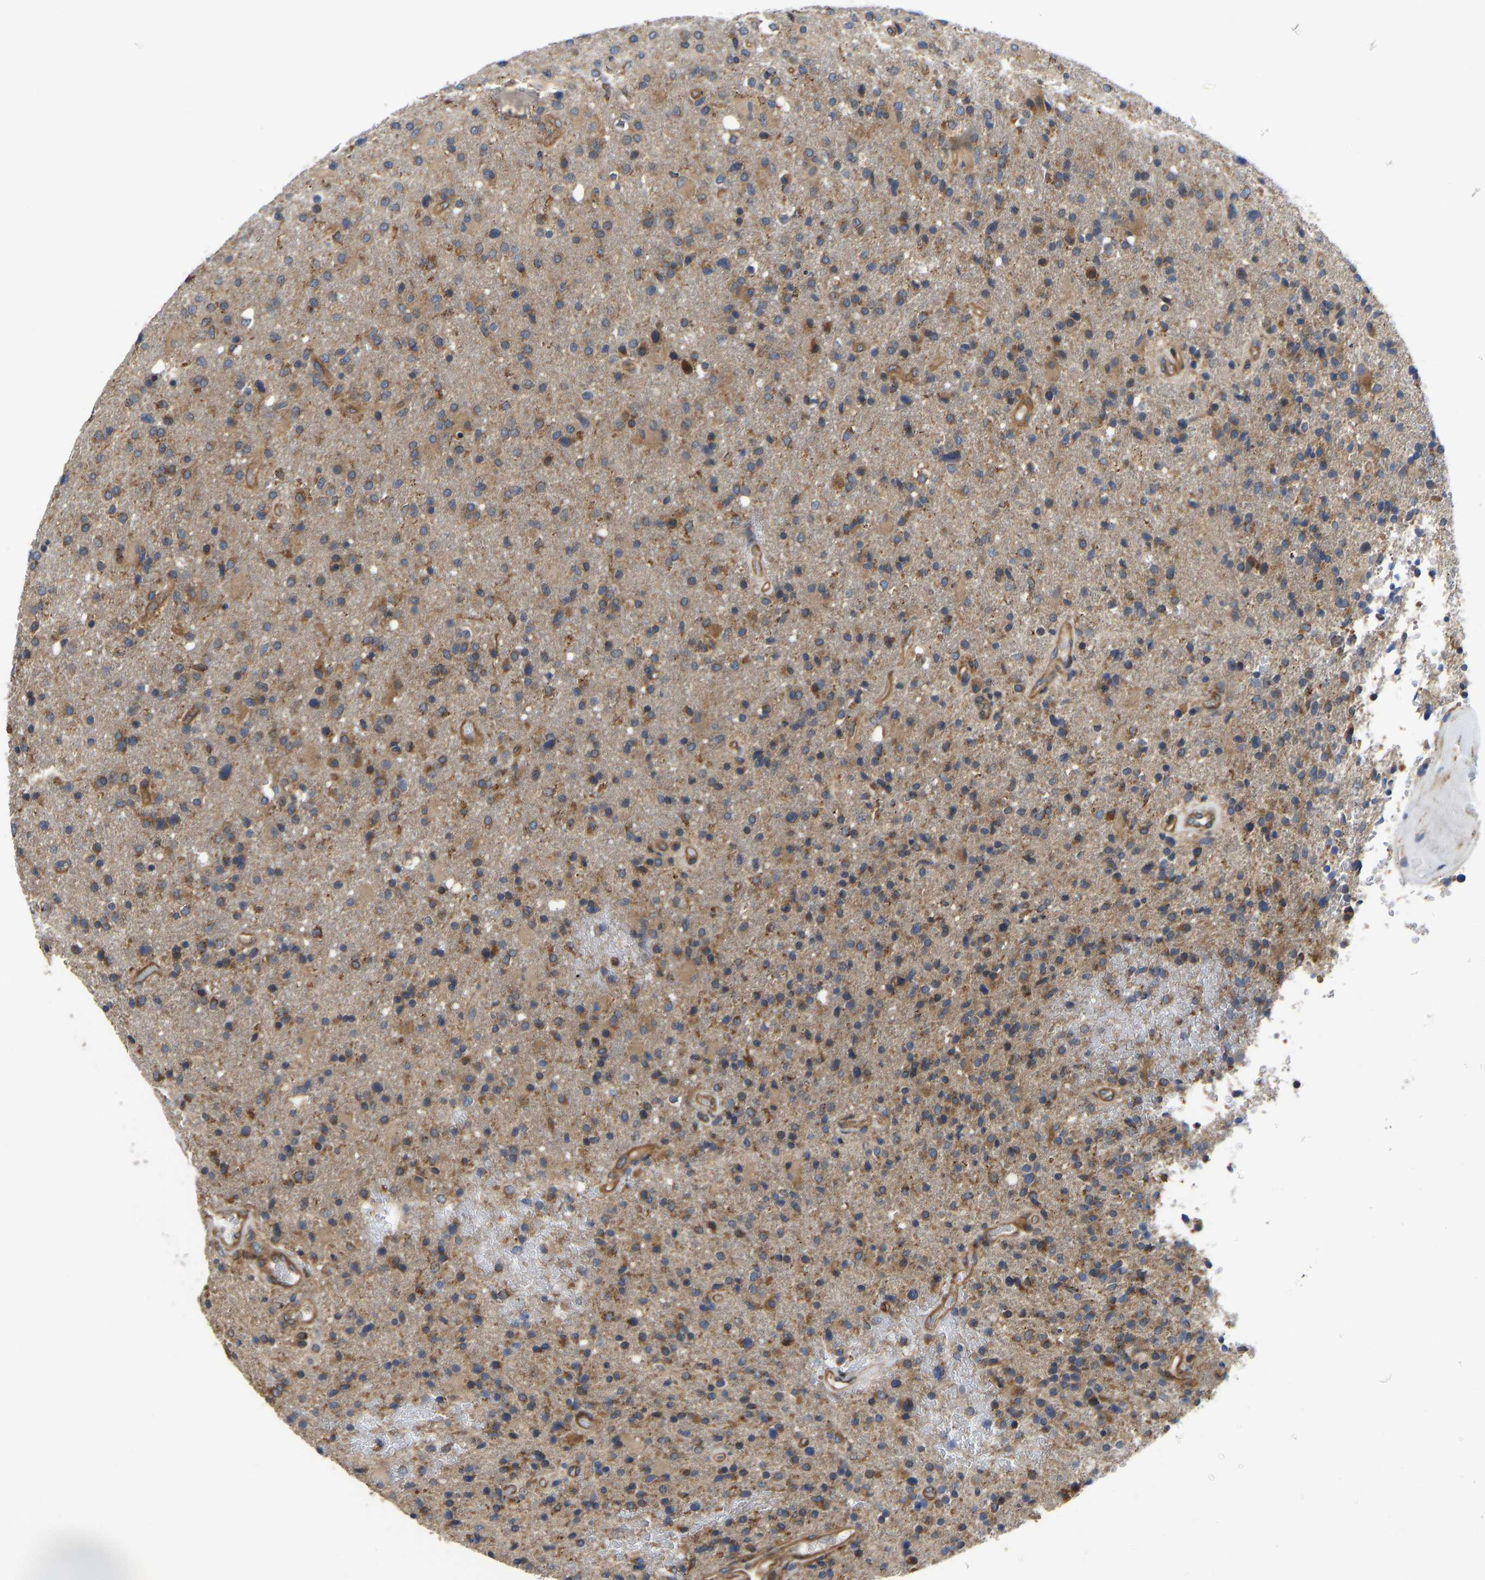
{"staining": {"intensity": "moderate", "quantity": ">75%", "location": "cytoplasmic/membranous"}, "tissue": "glioma", "cell_type": "Tumor cells", "image_type": "cancer", "snomed": [{"axis": "morphology", "description": "Glioma, malignant, High grade"}, {"axis": "topography", "description": "Brain"}], "caption": "Immunohistochemical staining of human glioma shows medium levels of moderate cytoplasmic/membranous expression in approximately >75% of tumor cells. (DAB (3,3'-diaminobenzidine) IHC, brown staining for protein, blue staining for nuclei).", "gene": "FLNB", "patient": {"sex": "male", "age": 72}}